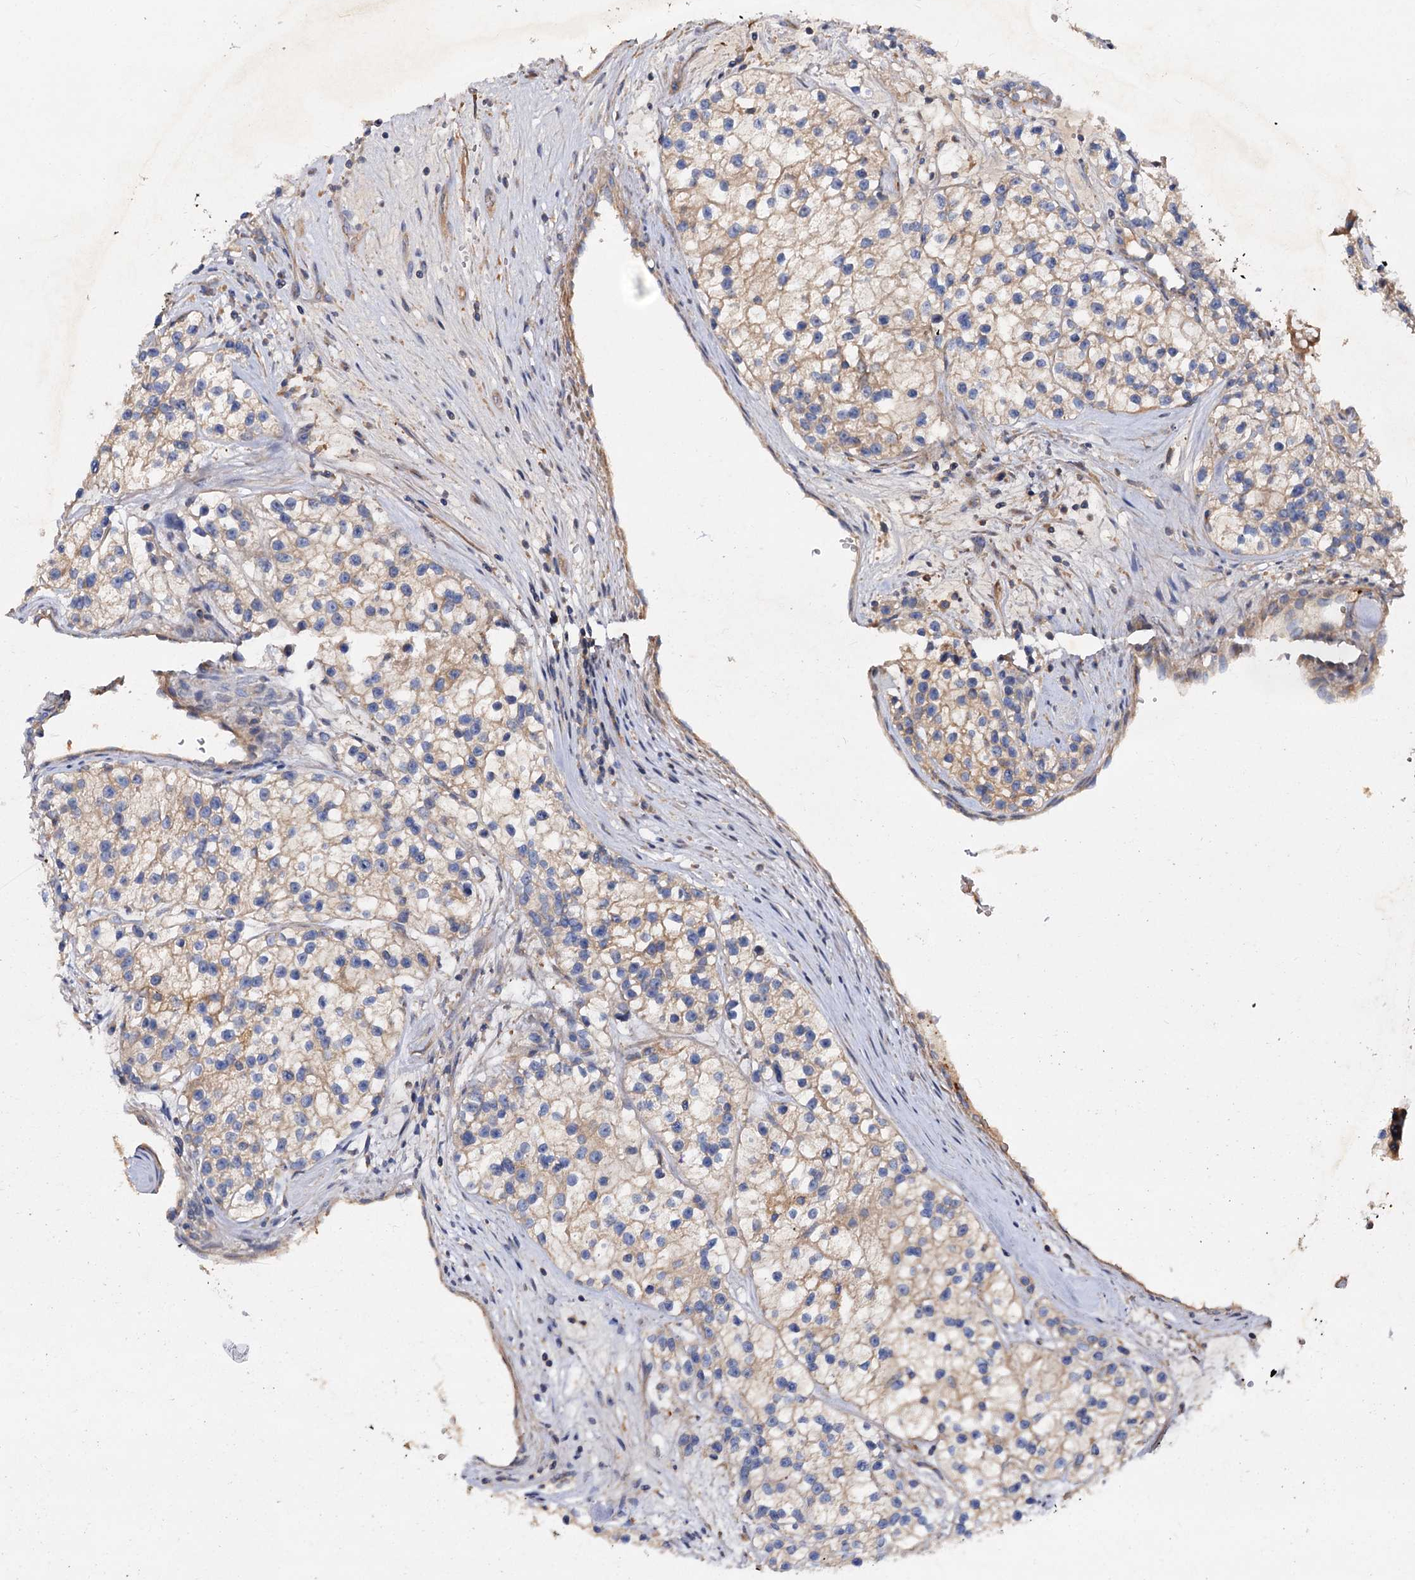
{"staining": {"intensity": "weak", "quantity": ">75%", "location": "cytoplasmic/membranous"}, "tissue": "renal cancer", "cell_type": "Tumor cells", "image_type": "cancer", "snomed": [{"axis": "morphology", "description": "Adenocarcinoma, NOS"}, {"axis": "topography", "description": "Kidney"}], "caption": "Adenocarcinoma (renal) tissue displays weak cytoplasmic/membranous positivity in about >75% of tumor cells", "gene": "ALKBH7", "patient": {"sex": "female", "age": 57}}